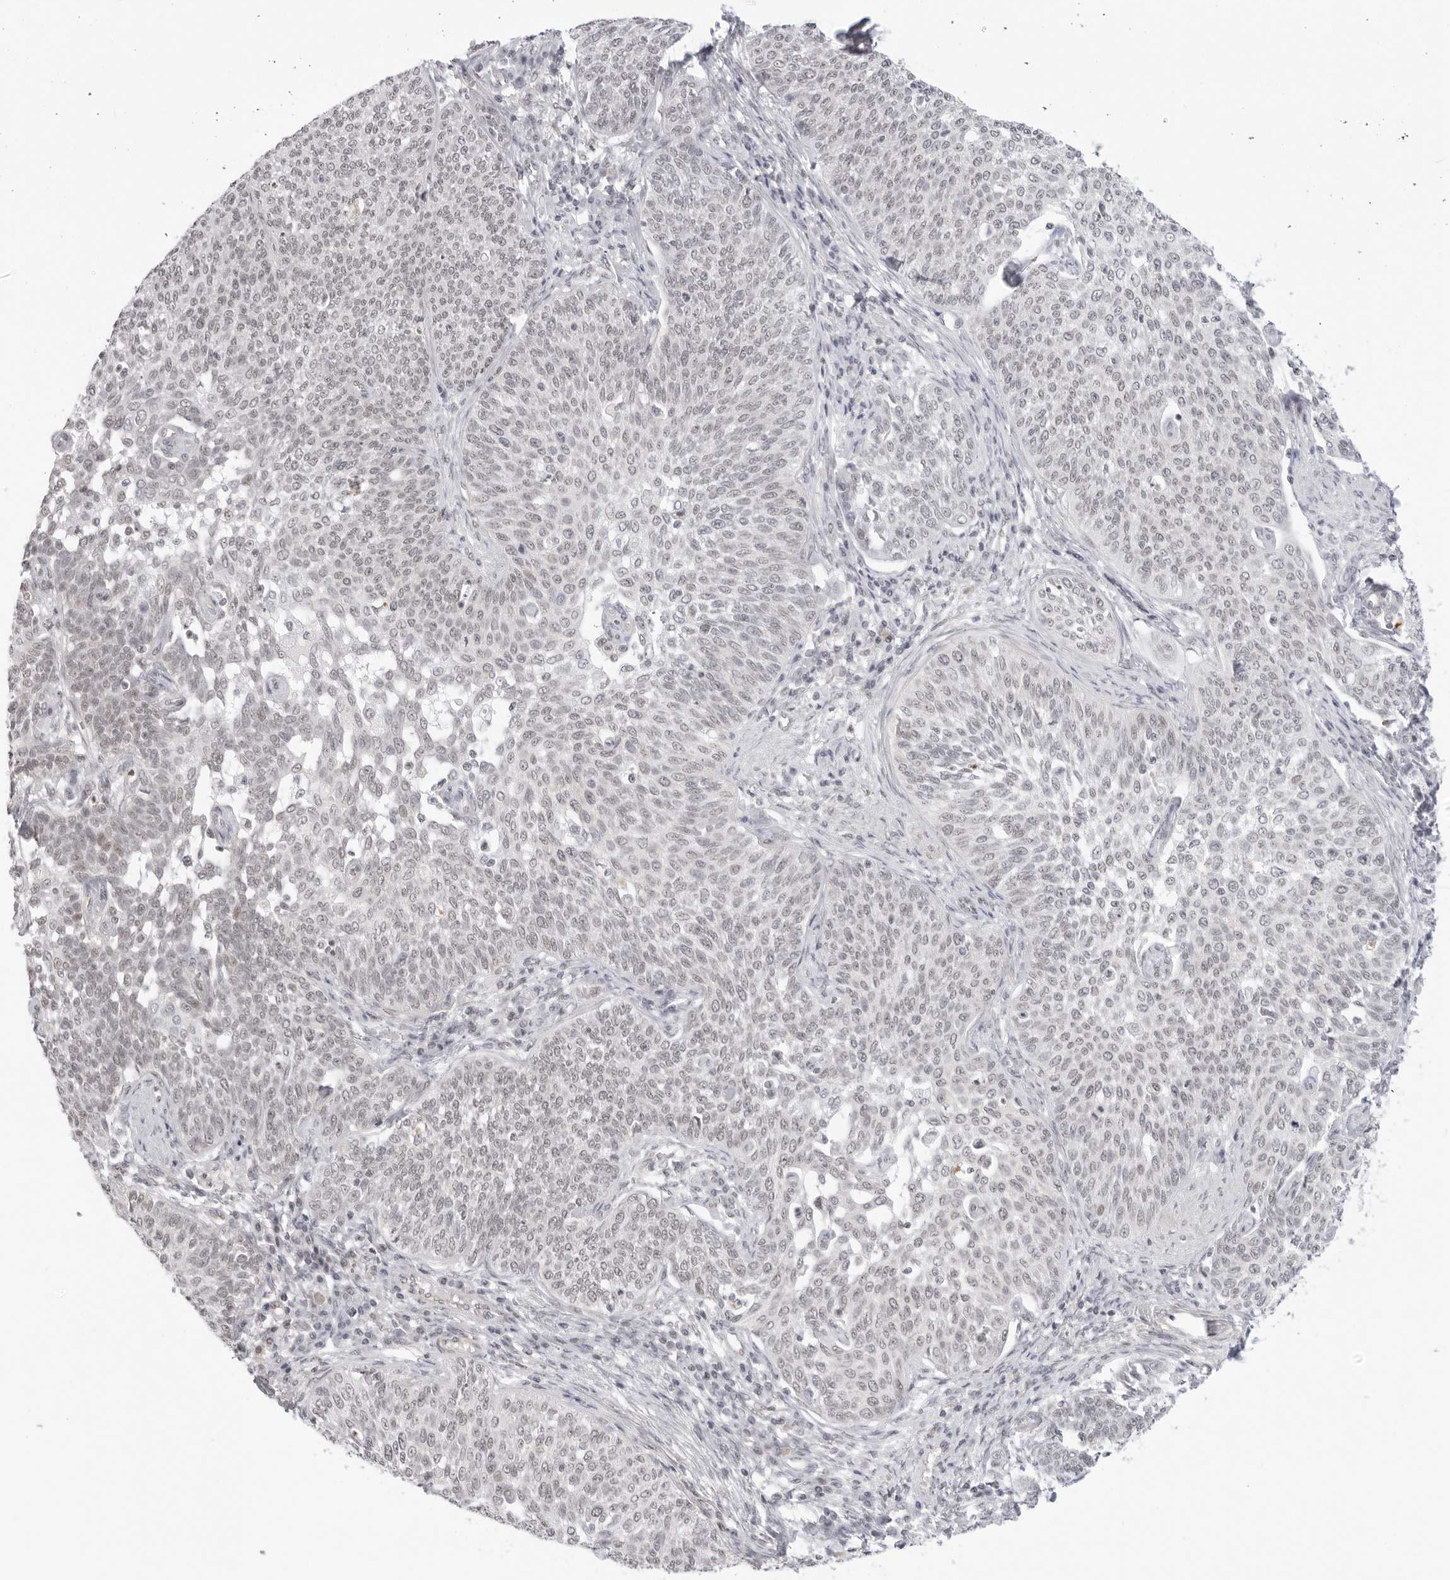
{"staining": {"intensity": "negative", "quantity": "none", "location": "none"}, "tissue": "cervical cancer", "cell_type": "Tumor cells", "image_type": "cancer", "snomed": [{"axis": "morphology", "description": "Squamous cell carcinoma, NOS"}, {"axis": "topography", "description": "Cervix"}], "caption": "Immunohistochemistry (IHC) image of human cervical squamous cell carcinoma stained for a protein (brown), which exhibits no expression in tumor cells.", "gene": "TCIM", "patient": {"sex": "female", "age": 34}}